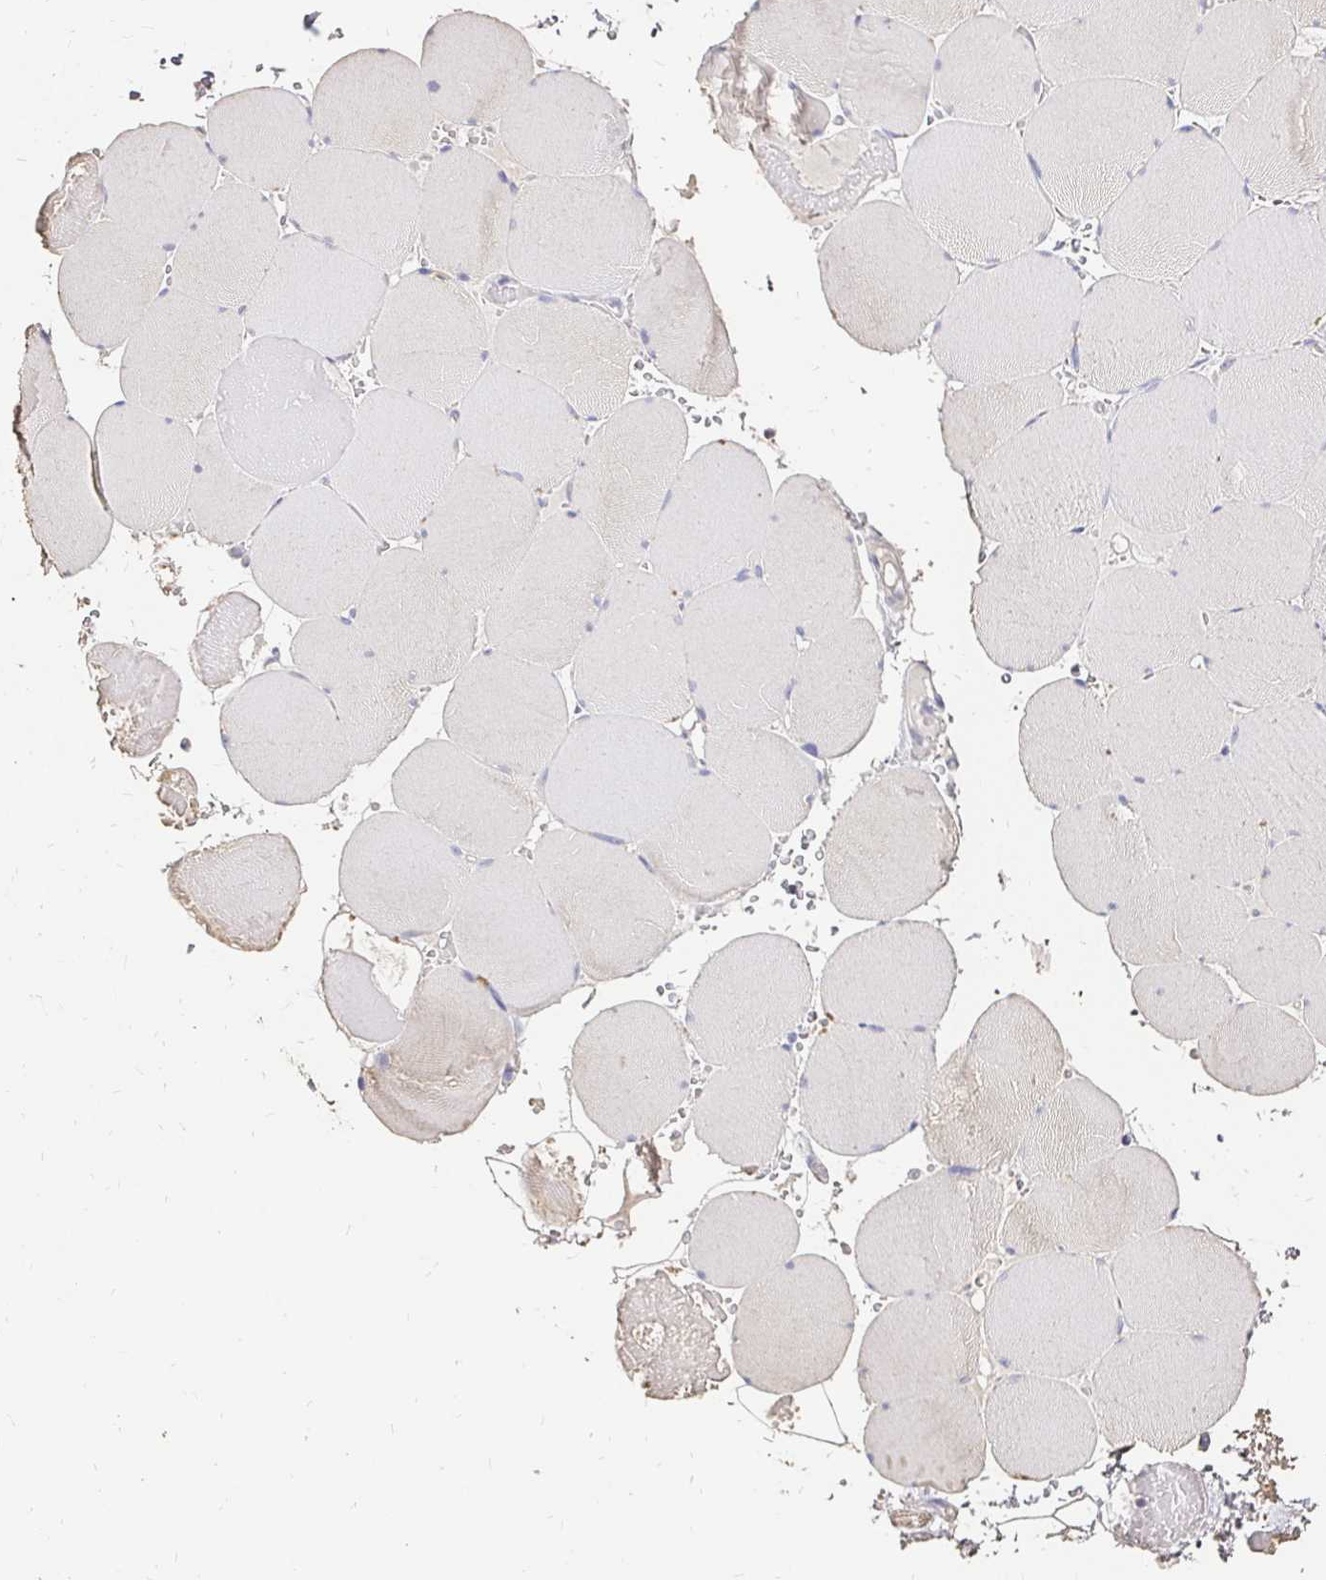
{"staining": {"intensity": "negative", "quantity": "none", "location": "none"}, "tissue": "skeletal muscle", "cell_type": "Myocytes", "image_type": "normal", "snomed": [{"axis": "morphology", "description": "Normal tissue, NOS"}, {"axis": "topography", "description": "Skeletal muscle"}, {"axis": "topography", "description": "Head-Neck"}], "caption": "The photomicrograph reveals no significant expression in myocytes of skeletal muscle.", "gene": "UGT1A6", "patient": {"sex": "male", "age": 66}}